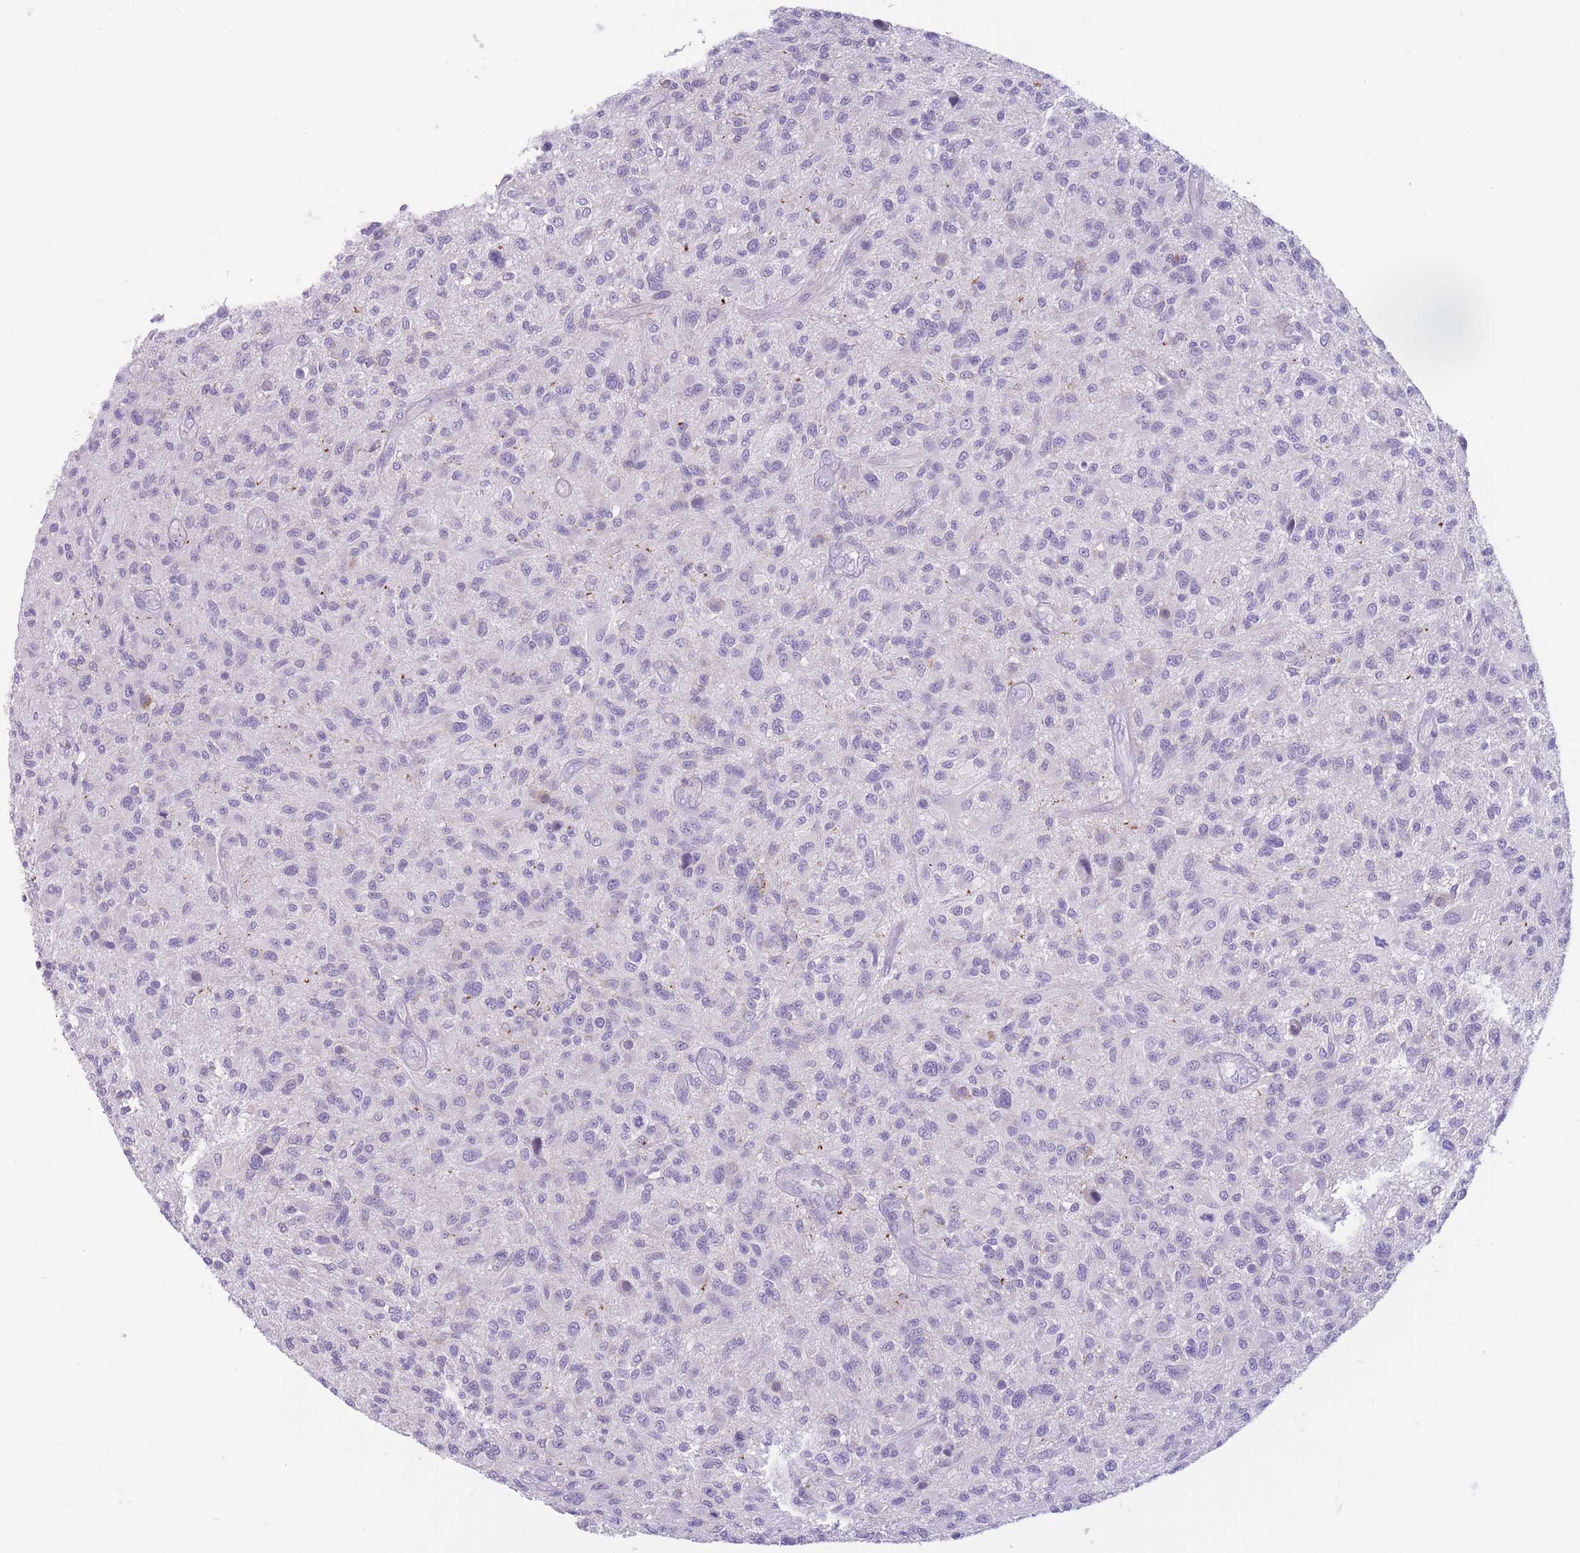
{"staining": {"intensity": "negative", "quantity": "none", "location": "none"}, "tissue": "glioma", "cell_type": "Tumor cells", "image_type": "cancer", "snomed": [{"axis": "morphology", "description": "Glioma, malignant, High grade"}, {"axis": "topography", "description": "Brain"}], "caption": "Tumor cells are negative for protein expression in human glioma. The staining is performed using DAB brown chromogen with nuclei counter-stained in using hematoxylin.", "gene": "DPYD", "patient": {"sex": "male", "age": 47}}